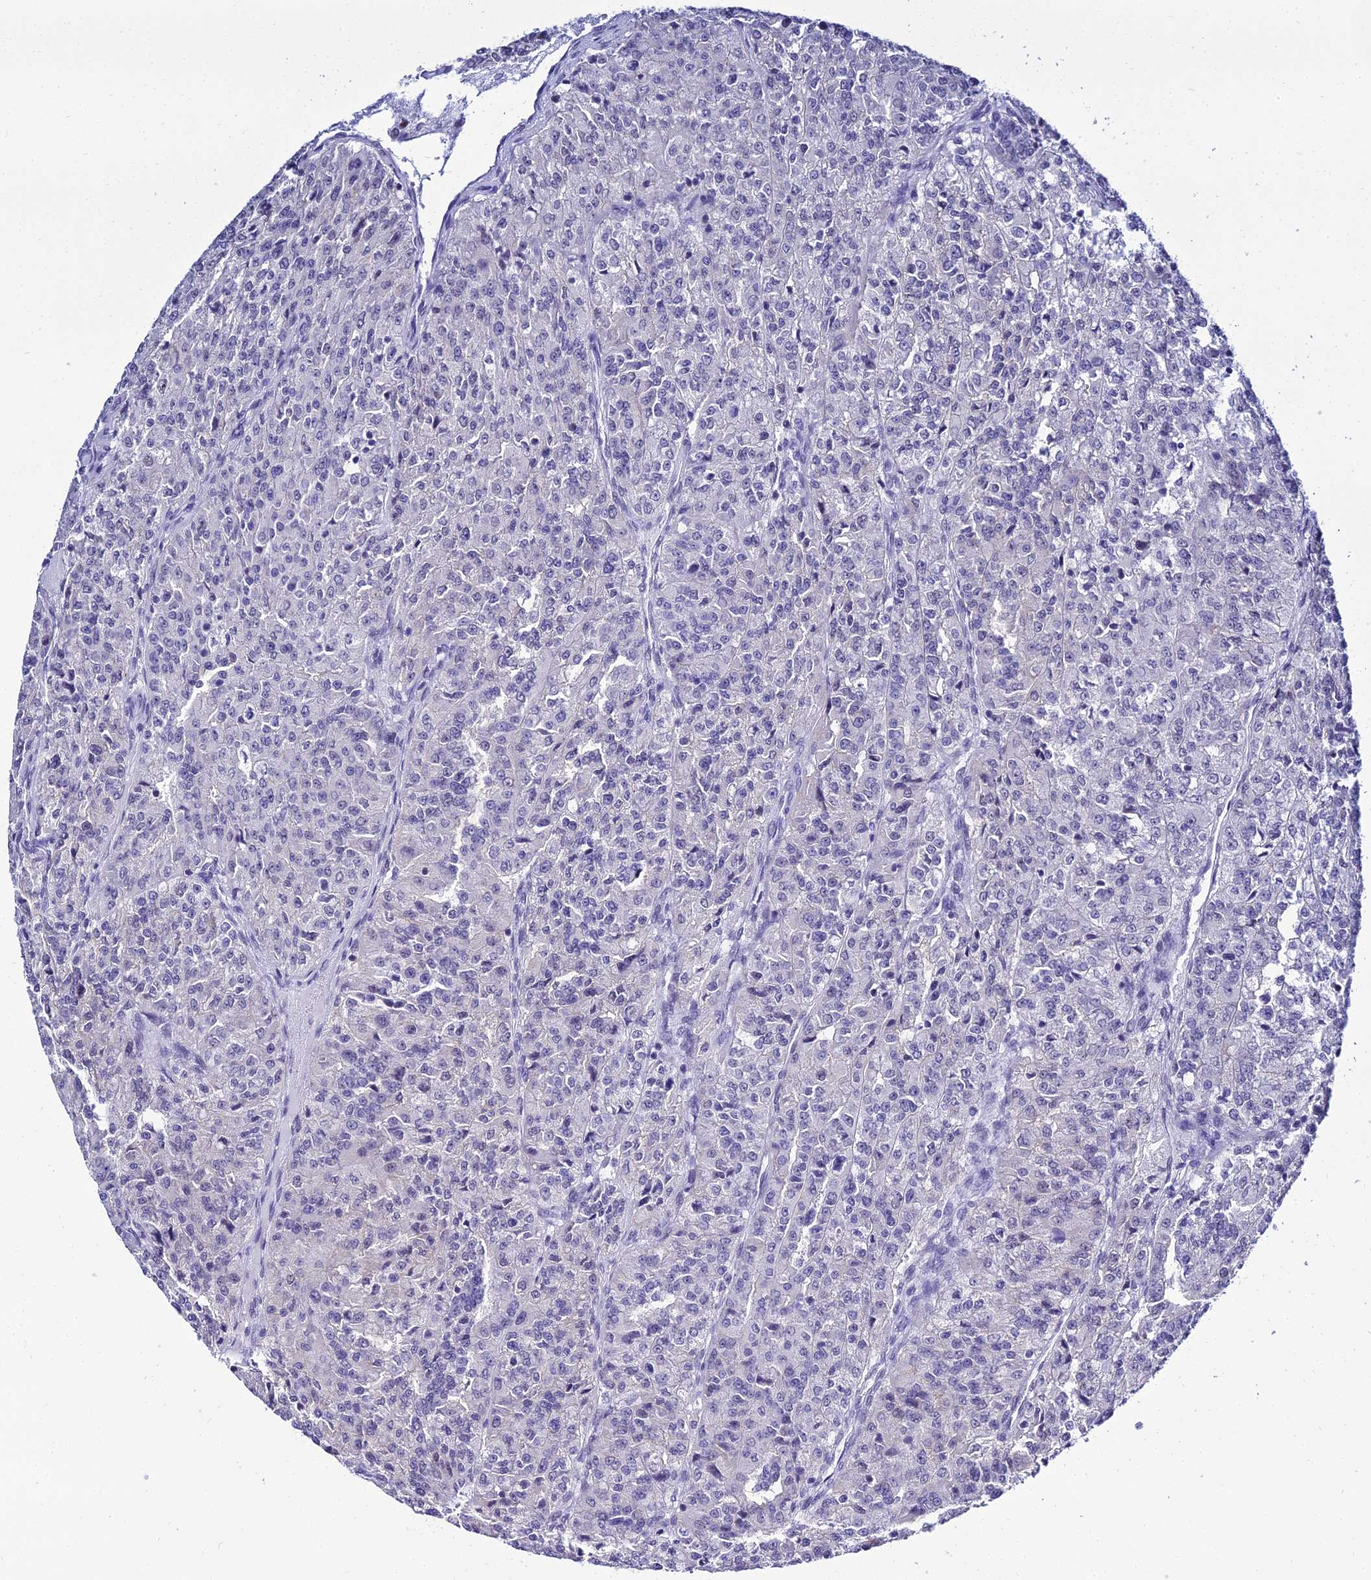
{"staining": {"intensity": "negative", "quantity": "none", "location": "none"}, "tissue": "renal cancer", "cell_type": "Tumor cells", "image_type": "cancer", "snomed": [{"axis": "morphology", "description": "Adenocarcinoma, NOS"}, {"axis": "topography", "description": "Kidney"}], "caption": "The immunohistochemistry (IHC) histopathology image has no significant expression in tumor cells of renal cancer (adenocarcinoma) tissue. (DAB (3,3'-diaminobenzidine) immunohistochemistry (IHC) visualized using brightfield microscopy, high magnification).", "gene": "PPP4R2", "patient": {"sex": "female", "age": 63}}